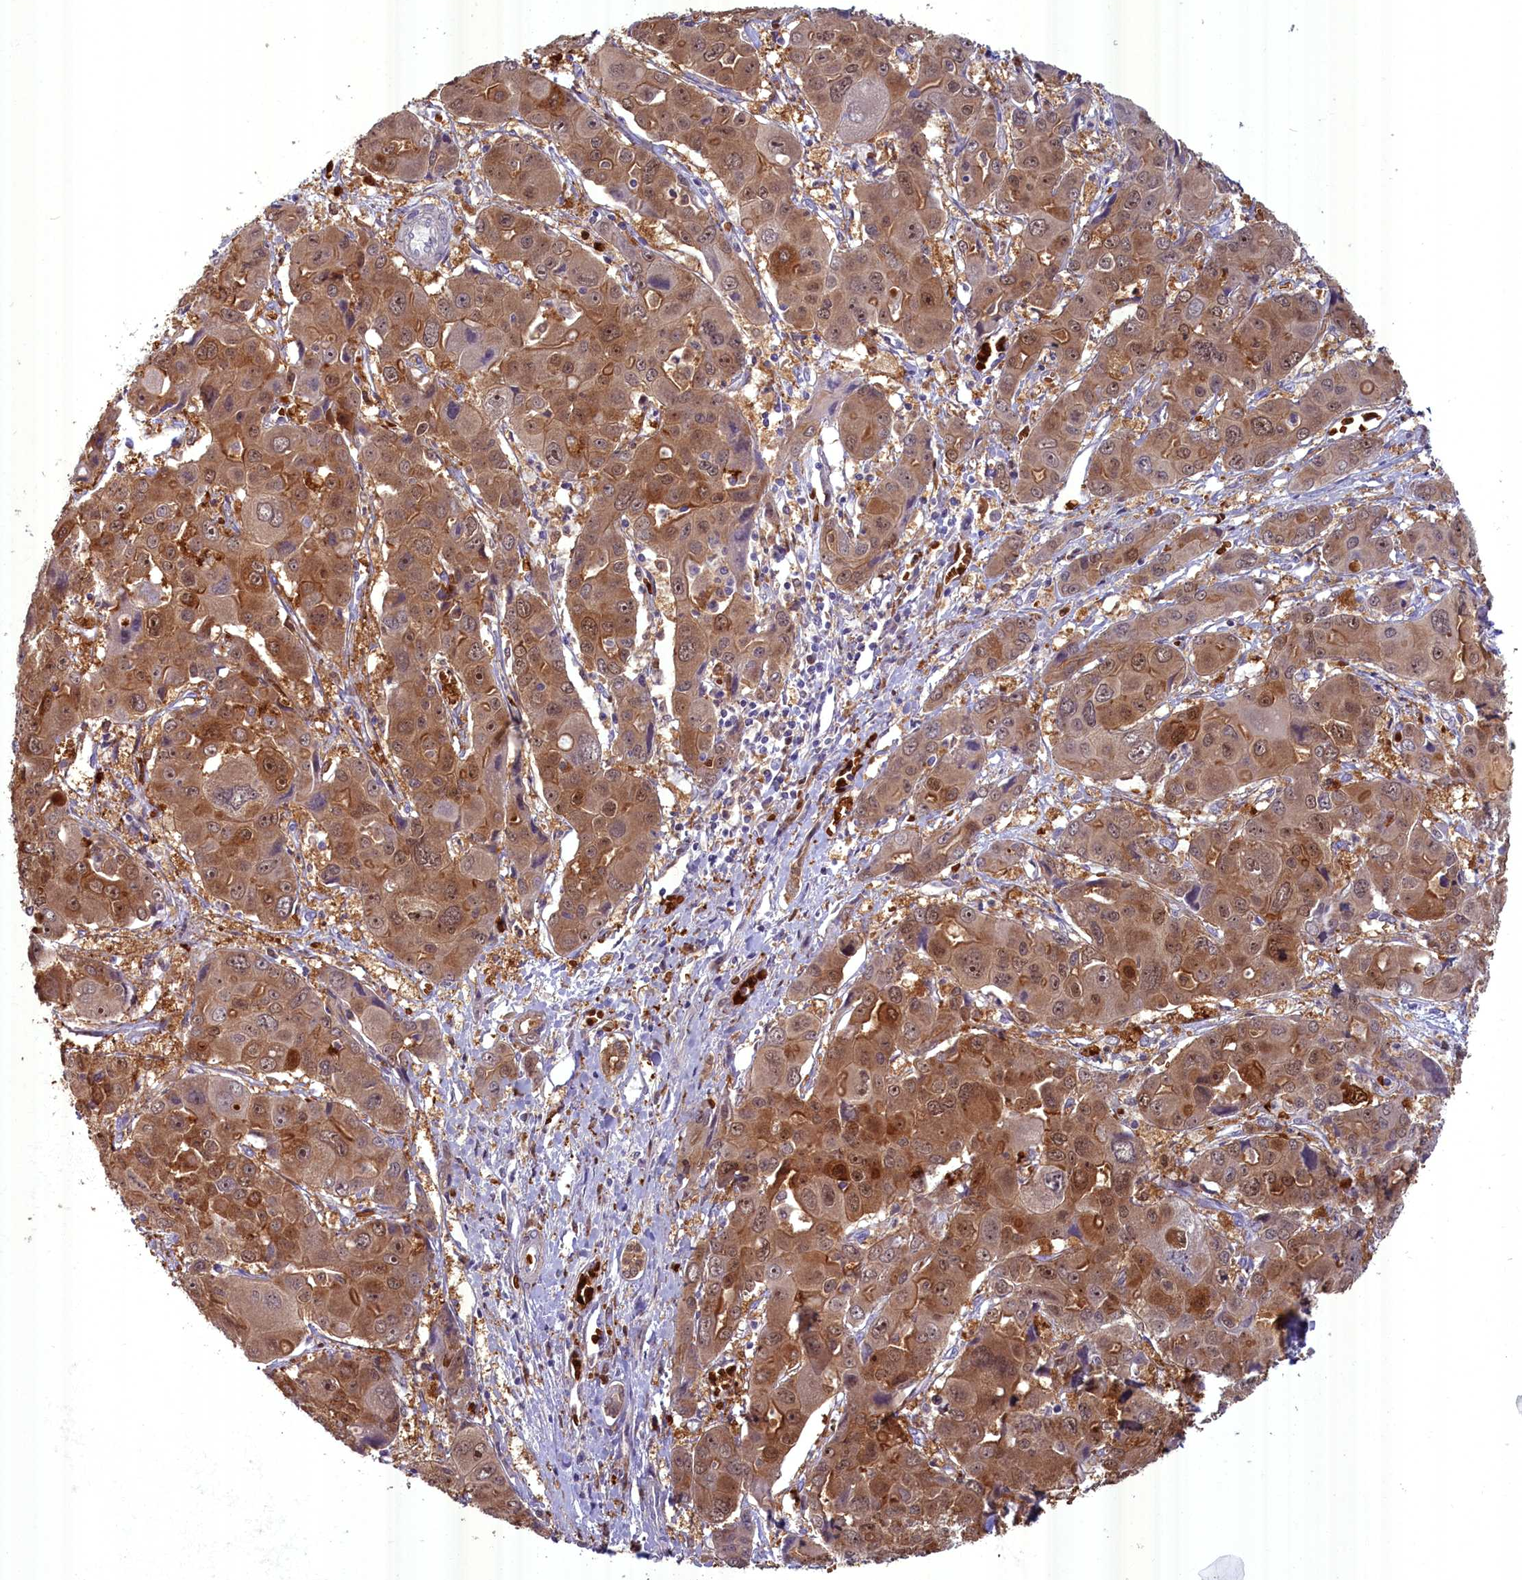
{"staining": {"intensity": "moderate", "quantity": ">75%", "location": "cytoplasmic/membranous,nuclear"}, "tissue": "liver cancer", "cell_type": "Tumor cells", "image_type": "cancer", "snomed": [{"axis": "morphology", "description": "Cholangiocarcinoma"}, {"axis": "topography", "description": "Liver"}], "caption": "Brown immunohistochemical staining in human cholangiocarcinoma (liver) displays moderate cytoplasmic/membranous and nuclear staining in approximately >75% of tumor cells.", "gene": "BLVRB", "patient": {"sex": "male", "age": 67}}